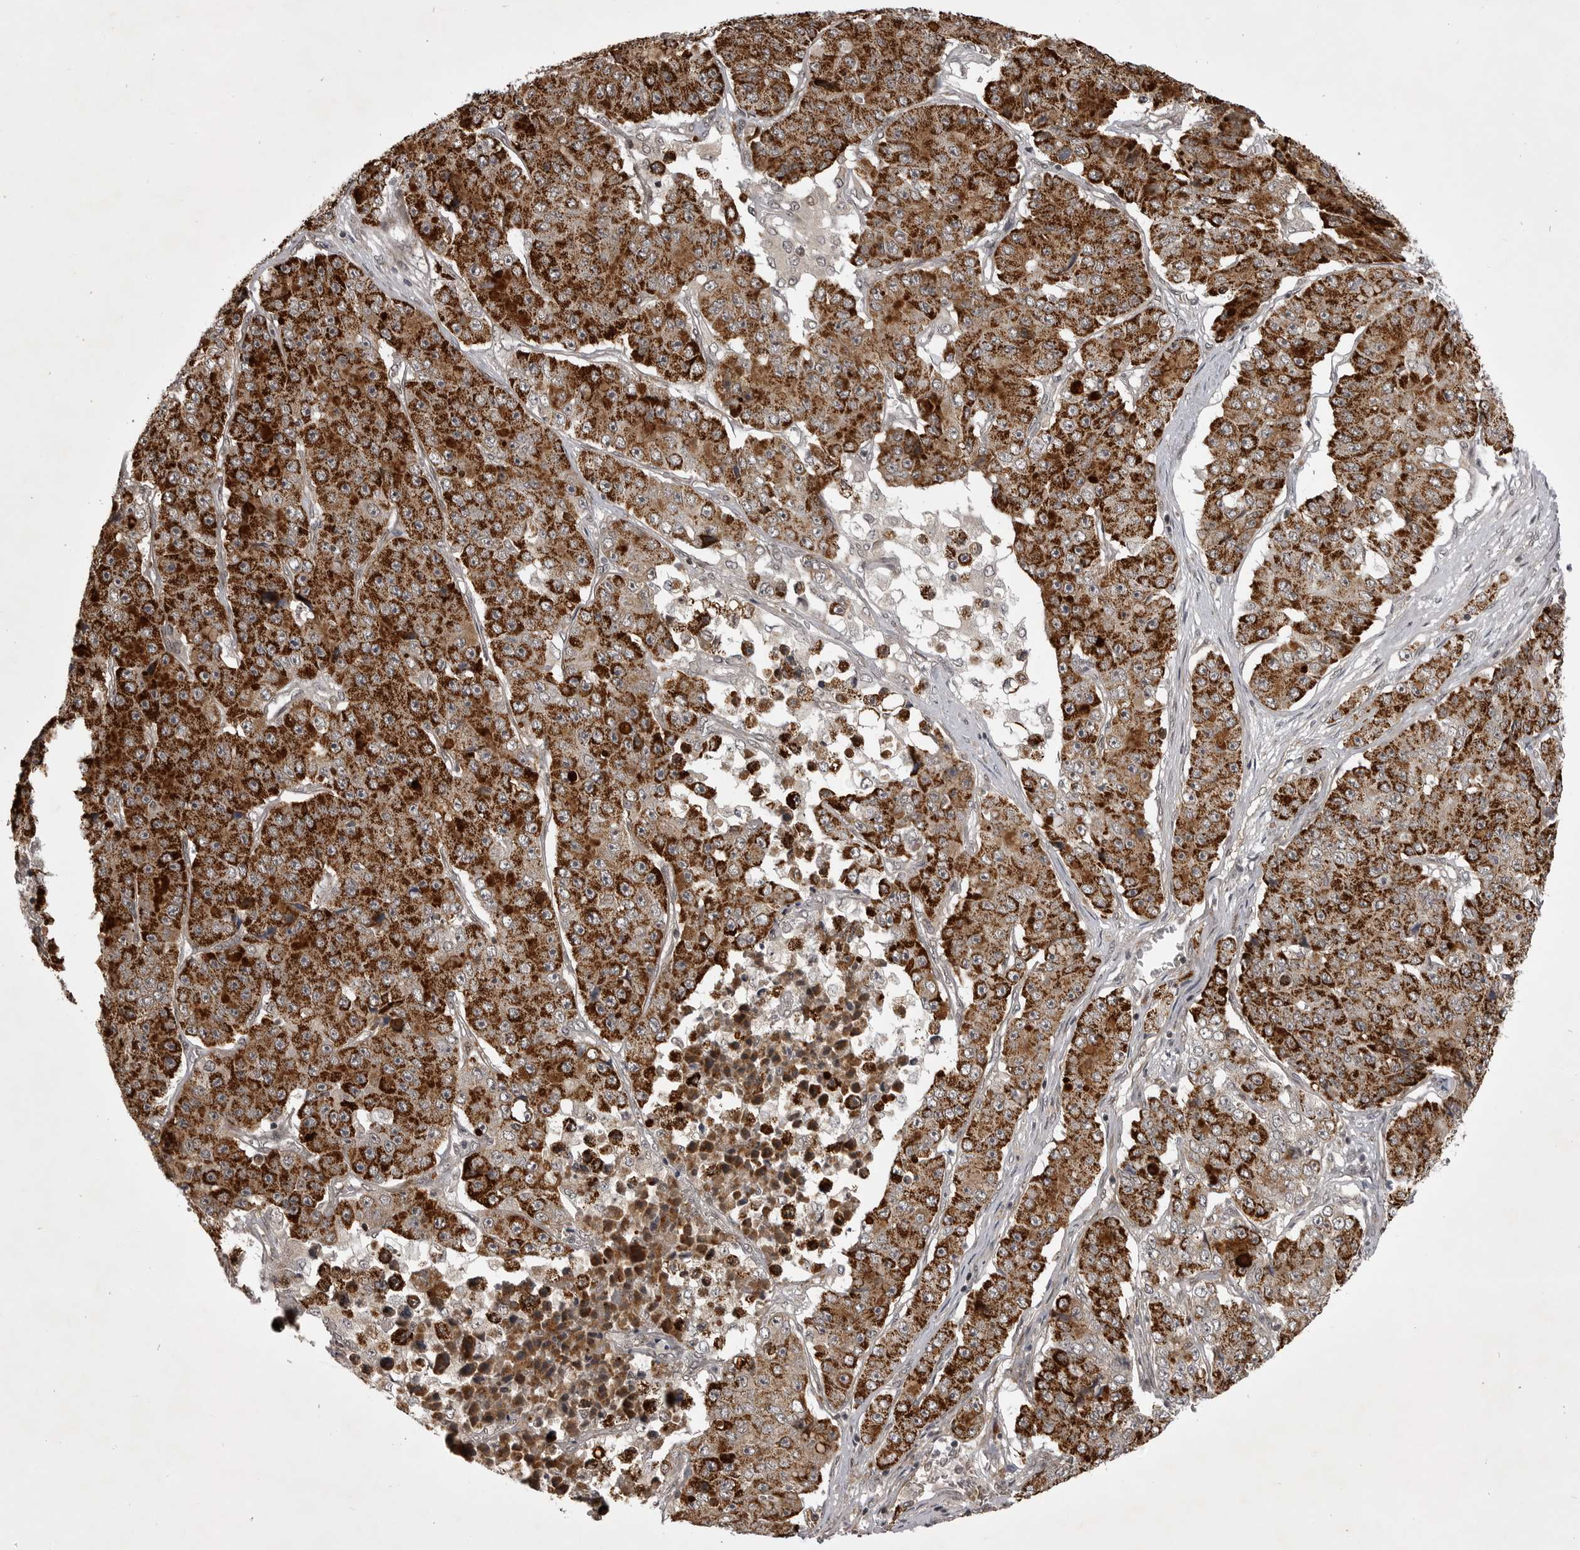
{"staining": {"intensity": "strong", "quantity": ">75%", "location": "cytoplasmic/membranous"}, "tissue": "pancreatic cancer", "cell_type": "Tumor cells", "image_type": "cancer", "snomed": [{"axis": "morphology", "description": "Adenocarcinoma, NOS"}, {"axis": "topography", "description": "Pancreas"}], "caption": "Immunohistochemistry of human pancreatic cancer displays high levels of strong cytoplasmic/membranous positivity in about >75% of tumor cells.", "gene": "SNX16", "patient": {"sex": "male", "age": 50}}